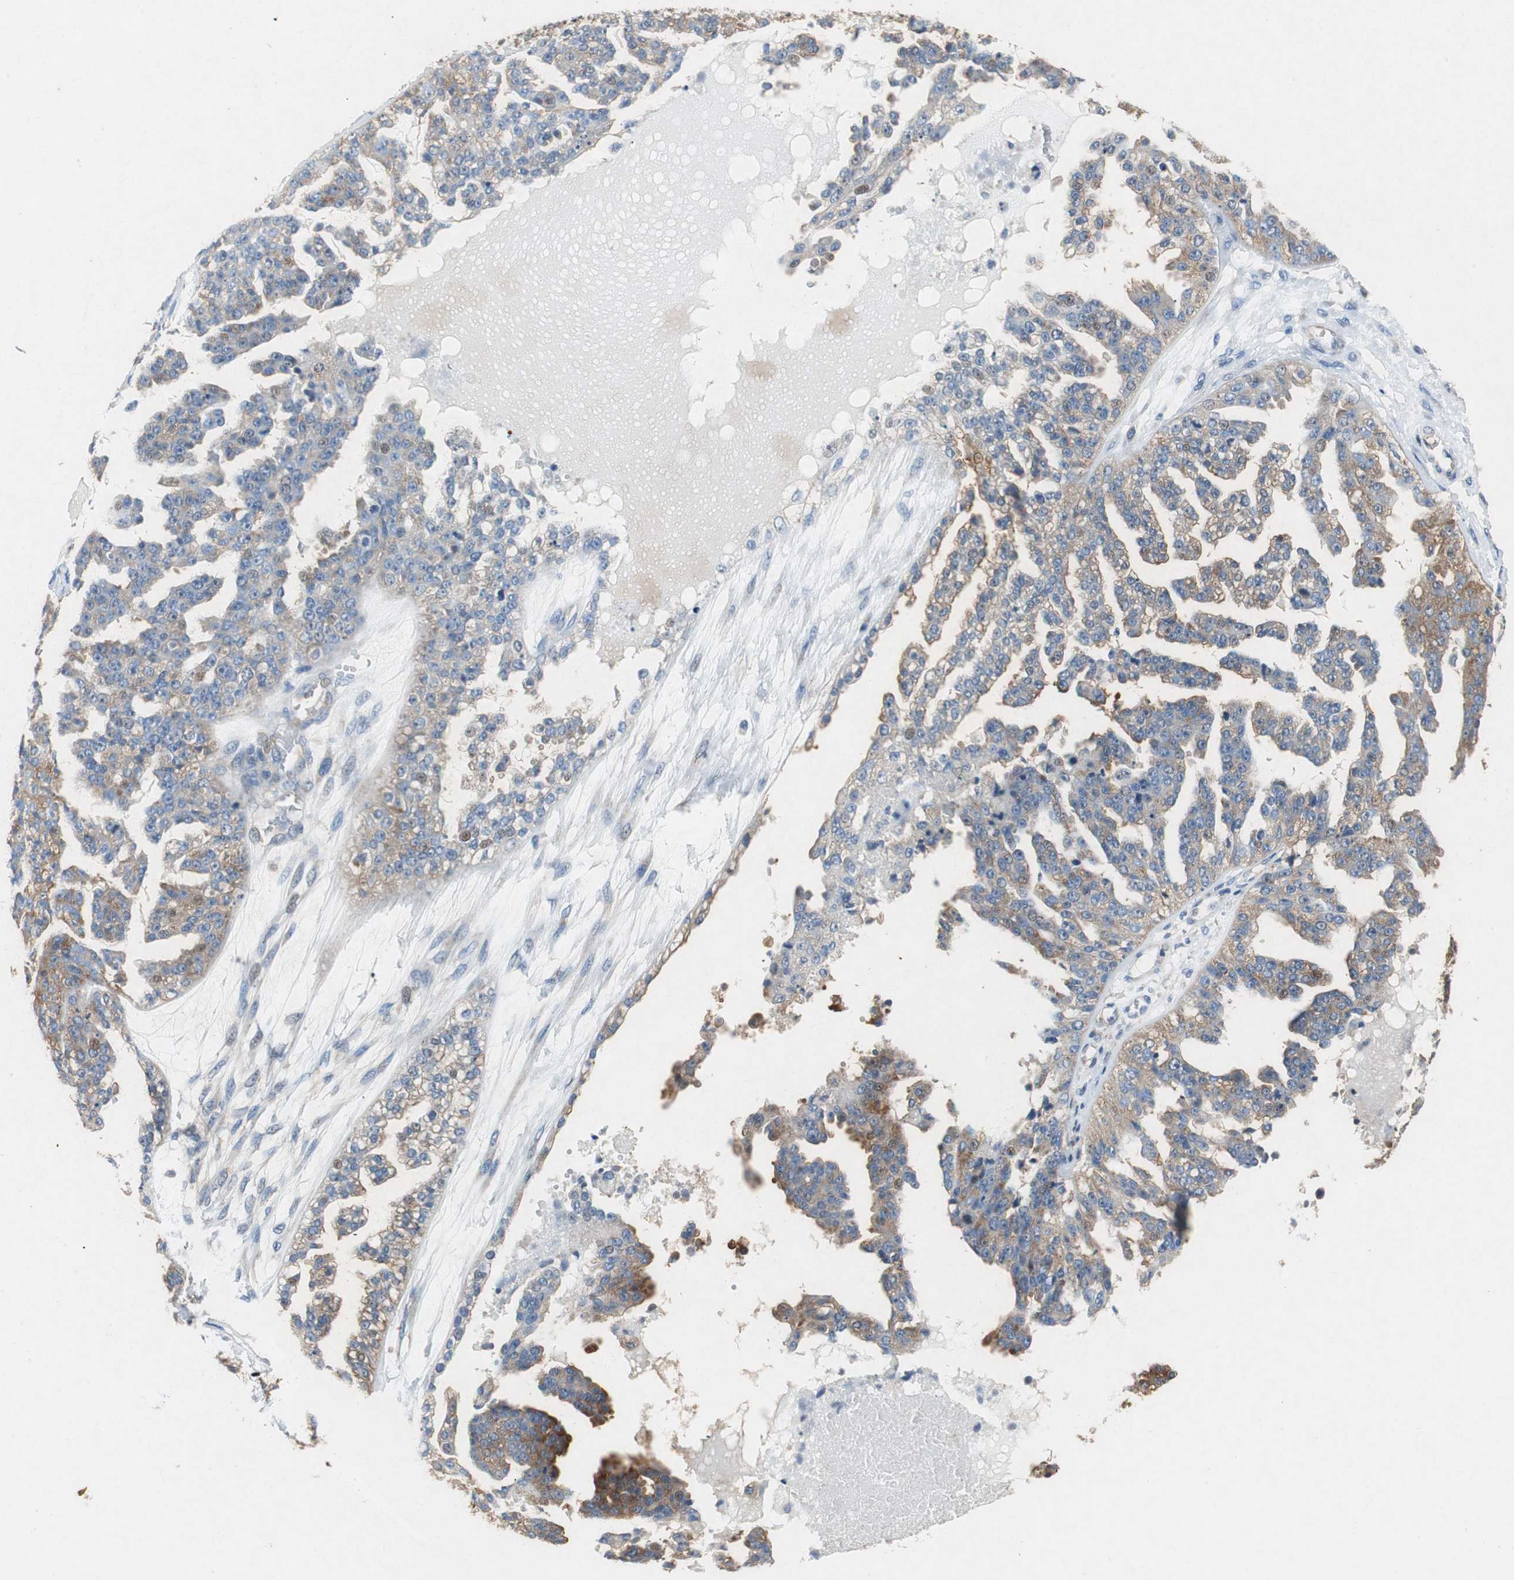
{"staining": {"intensity": "moderate", "quantity": ">75%", "location": "cytoplasmic/membranous"}, "tissue": "ovarian cancer", "cell_type": "Tumor cells", "image_type": "cancer", "snomed": [{"axis": "morphology", "description": "Carcinoma, NOS"}, {"axis": "topography", "description": "Soft tissue"}, {"axis": "topography", "description": "Ovary"}], "caption": "A photomicrograph of ovarian cancer stained for a protein demonstrates moderate cytoplasmic/membranous brown staining in tumor cells.", "gene": "RPL35", "patient": {"sex": "female", "age": 54}}